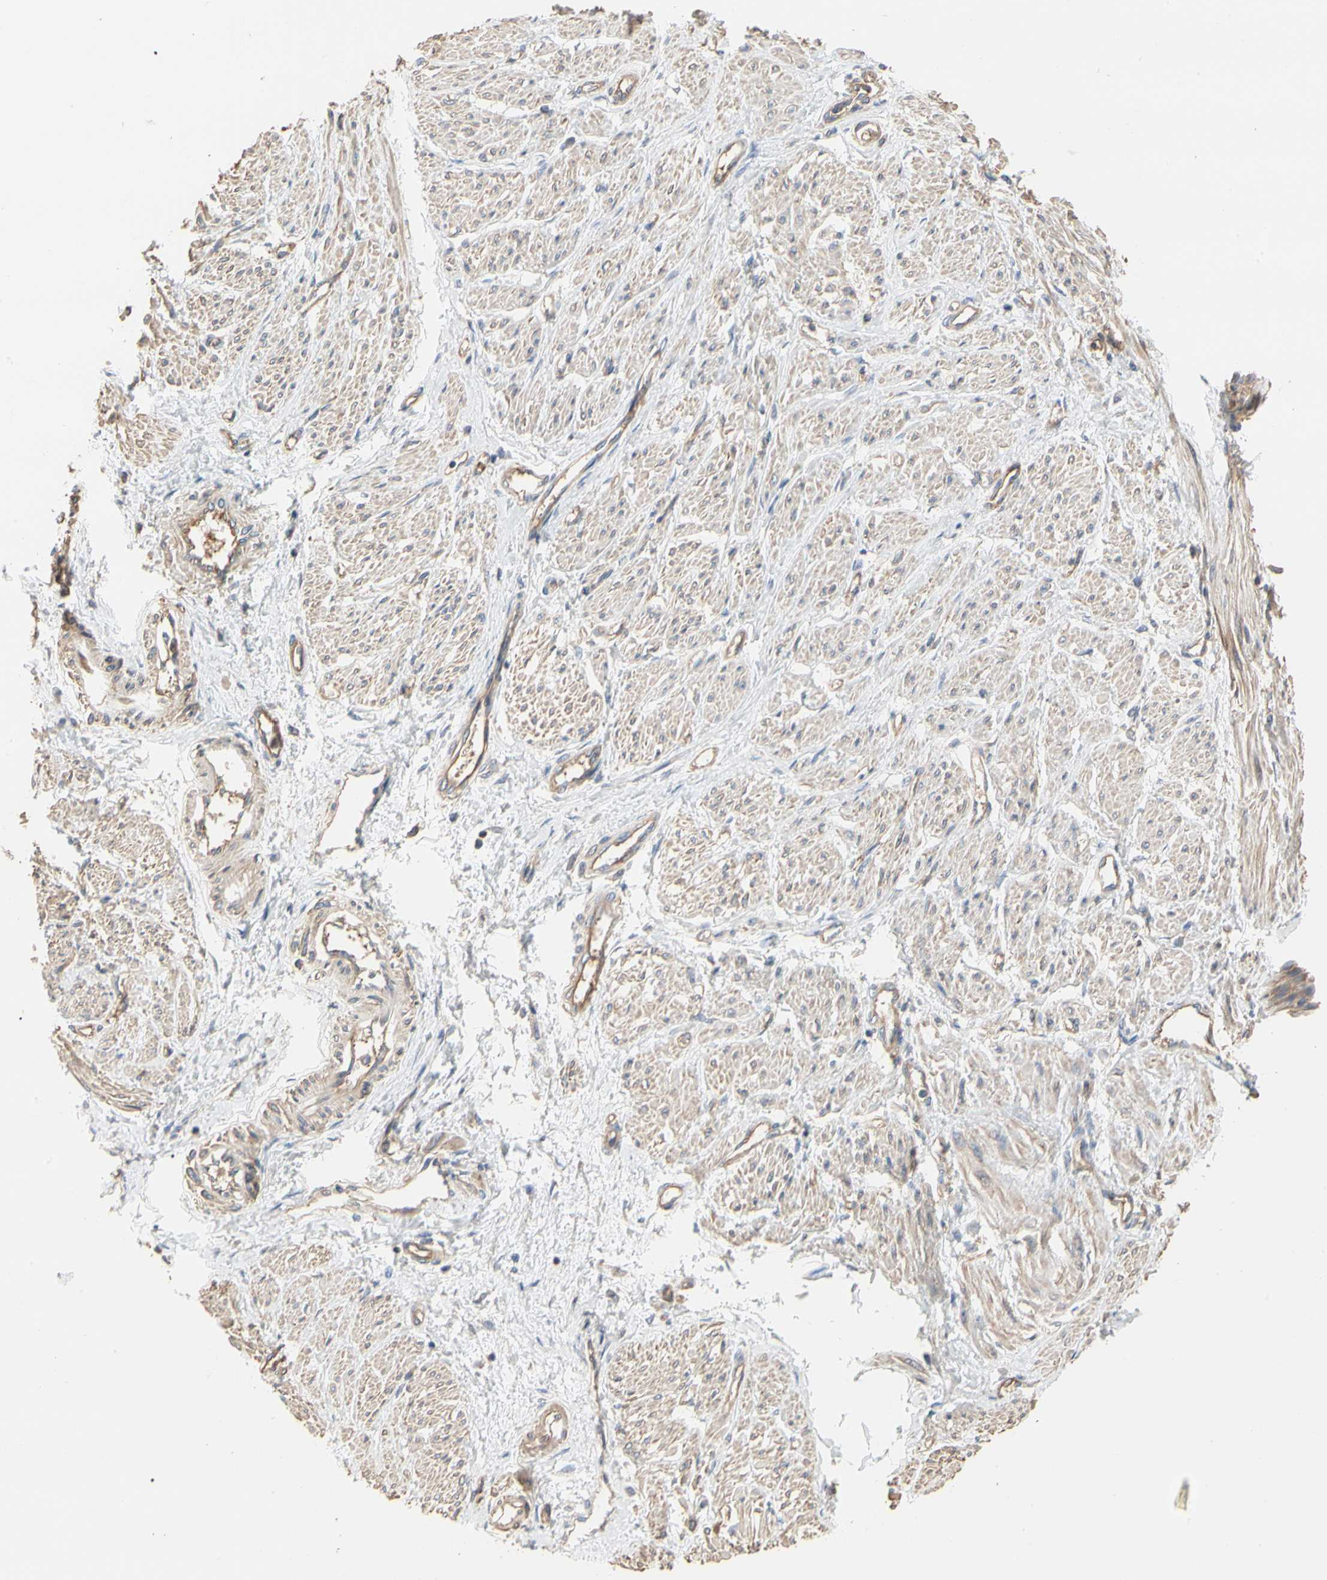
{"staining": {"intensity": "weak", "quantity": ">75%", "location": "cytoplasmic/membranous"}, "tissue": "smooth muscle", "cell_type": "Smooth muscle cells", "image_type": "normal", "snomed": [{"axis": "morphology", "description": "Normal tissue, NOS"}, {"axis": "topography", "description": "Smooth muscle"}, {"axis": "topography", "description": "Uterus"}], "caption": "Brown immunohistochemical staining in normal smooth muscle displays weak cytoplasmic/membranous positivity in approximately >75% of smooth muscle cells. (brown staining indicates protein expression, while blue staining denotes nuclei).", "gene": "PDZK1", "patient": {"sex": "female", "age": 39}}